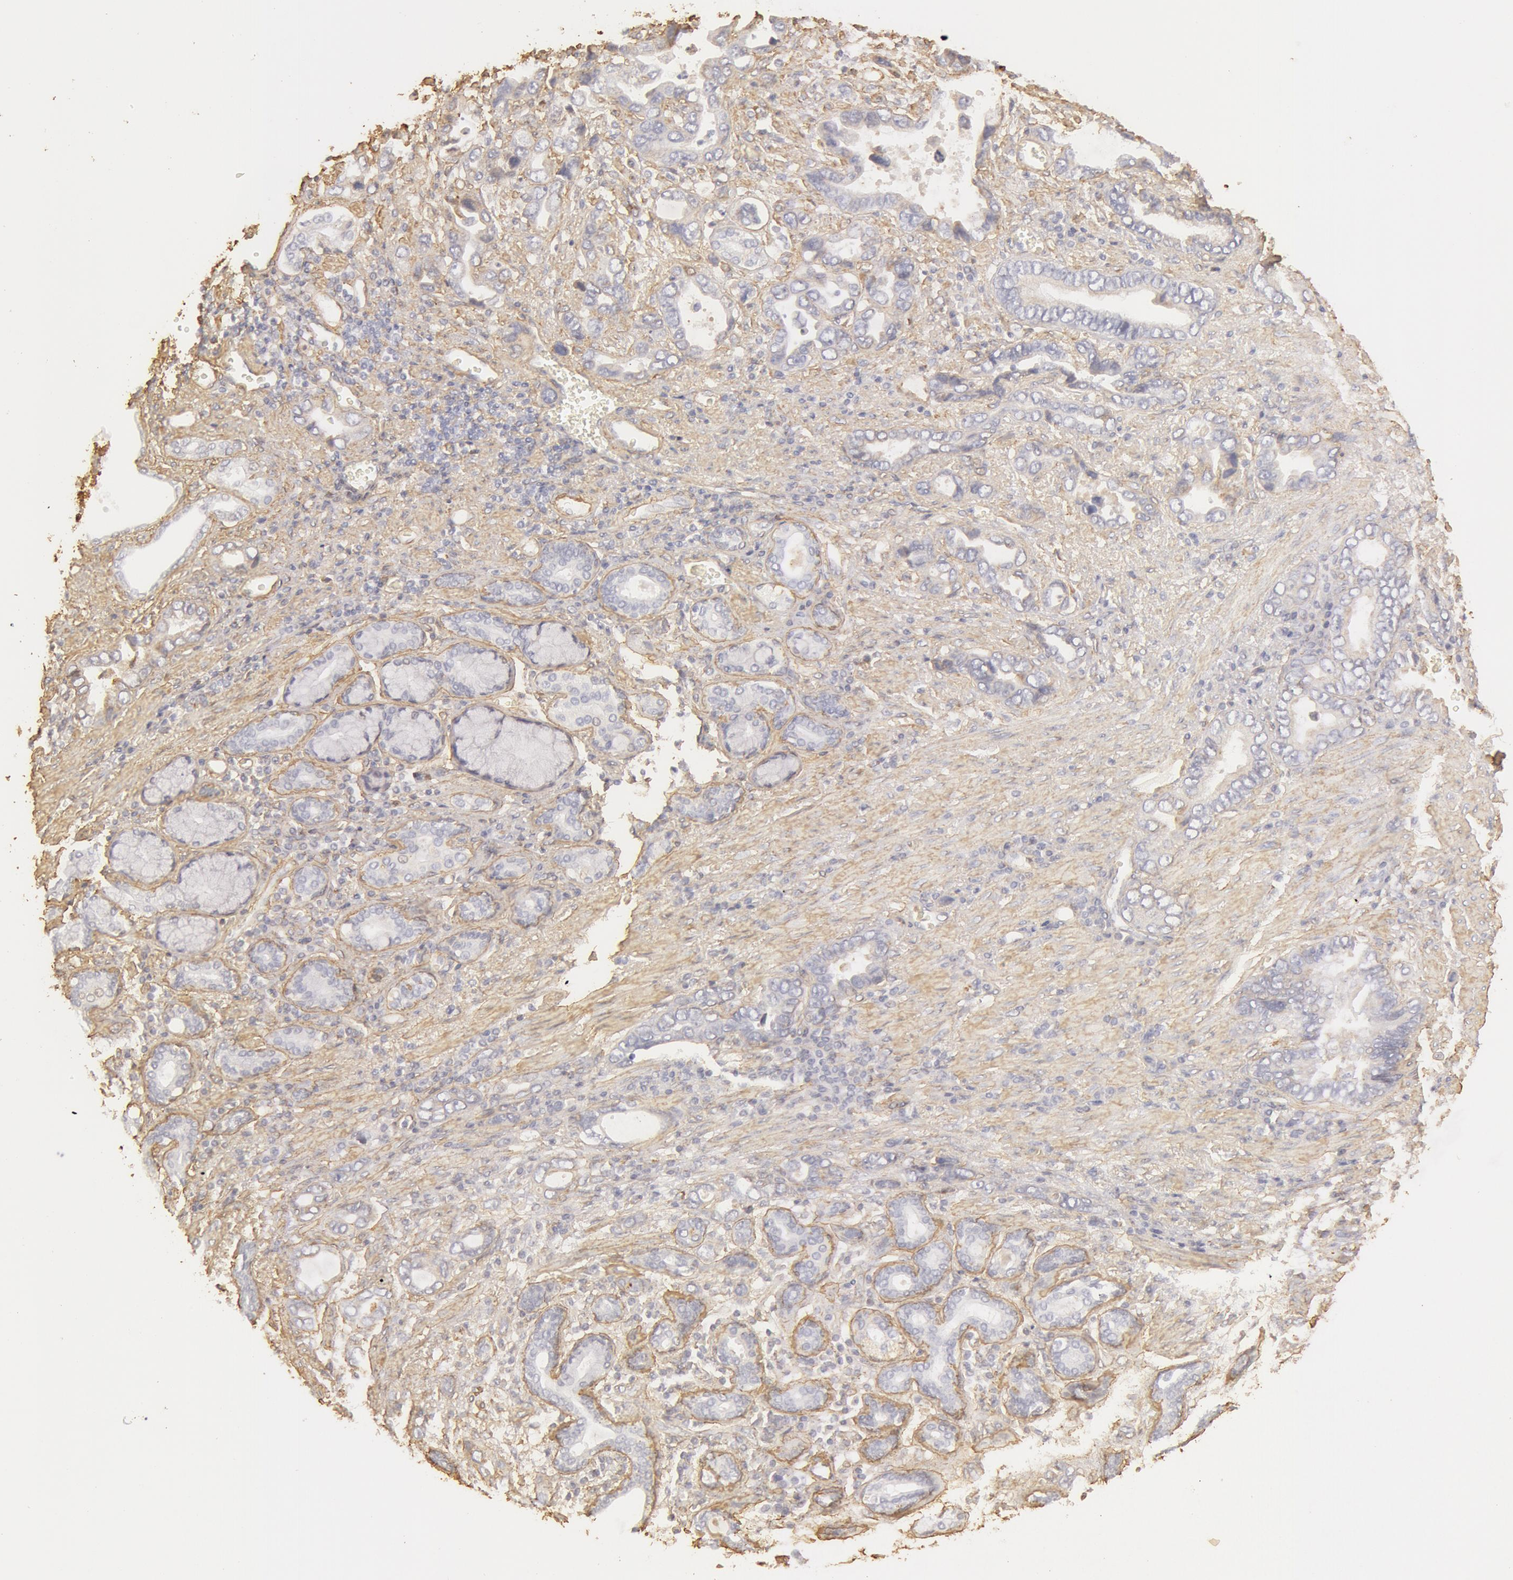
{"staining": {"intensity": "negative", "quantity": "none", "location": "none"}, "tissue": "stomach cancer", "cell_type": "Tumor cells", "image_type": "cancer", "snomed": [{"axis": "morphology", "description": "Adenocarcinoma, NOS"}, {"axis": "topography", "description": "Stomach"}], "caption": "High power microscopy micrograph of an immunohistochemistry micrograph of stomach cancer (adenocarcinoma), revealing no significant positivity in tumor cells.", "gene": "COL4A1", "patient": {"sex": "male", "age": 78}}